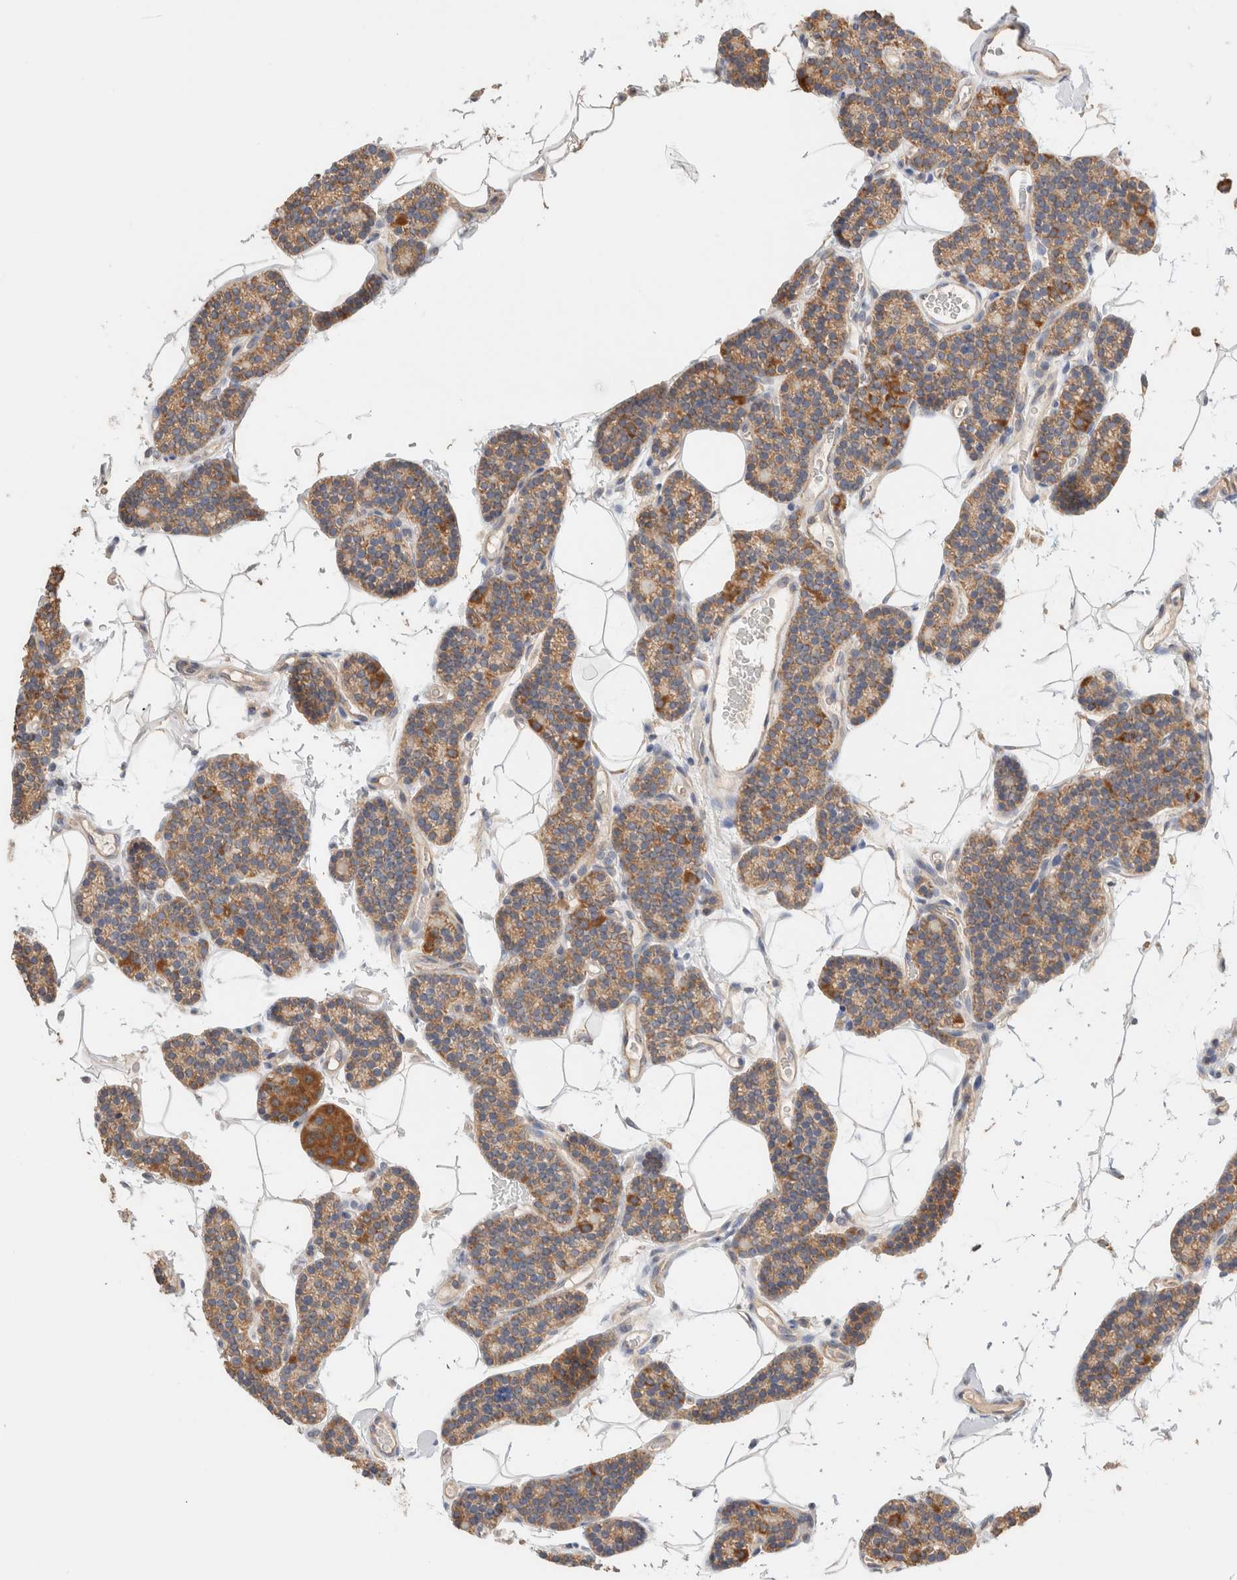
{"staining": {"intensity": "moderate", "quantity": ">75%", "location": "cytoplasmic/membranous"}, "tissue": "parathyroid gland", "cell_type": "Glandular cells", "image_type": "normal", "snomed": [{"axis": "morphology", "description": "Normal tissue, NOS"}, {"axis": "topography", "description": "Parathyroid gland"}], "caption": "This micrograph shows unremarkable parathyroid gland stained with immunohistochemistry to label a protein in brown. The cytoplasmic/membranous of glandular cells show moderate positivity for the protein. Nuclei are counter-stained blue.", "gene": "B3GNTL1", "patient": {"sex": "male", "age": 52}}